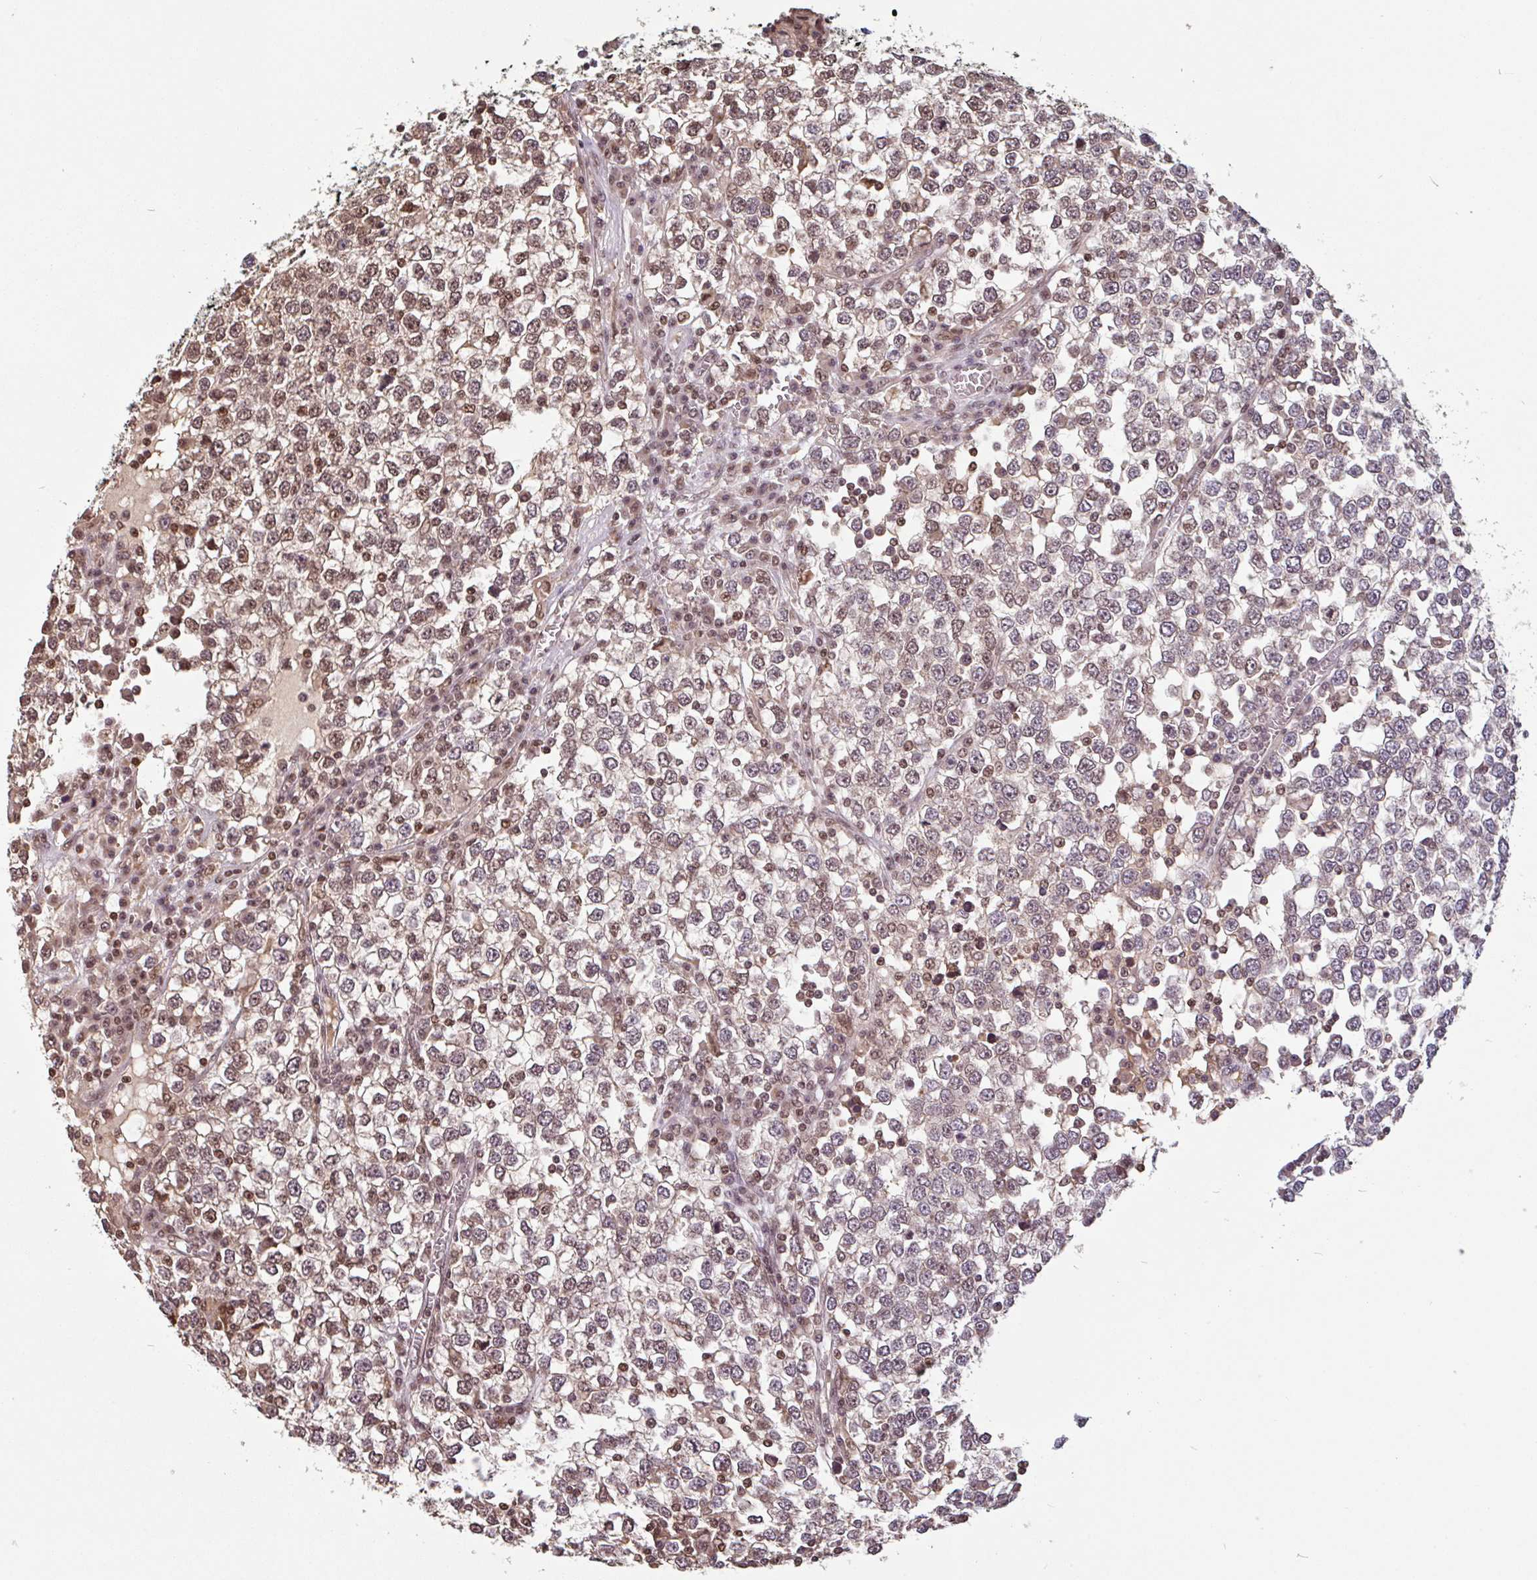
{"staining": {"intensity": "weak", "quantity": "25%-75%", "location": "cytoplasmic/membranous,nuclear"}, "tissue": "testis cancer", "cell_type": "Tumor cells", "image_type": "cancer", "snomed": [{"axis": "morphology", "description": "Seminoma, NOS"}, {"axis": "topography", "description": "Testis"}], "caption": "Protein expression analysis of testis seminoma displays weak cytoplasmic/membranous and nuclear positivity in approximately 25%-75% of tumor cells.", "gene": "DR1", "patient": {"sex": "male", "age": 65}}